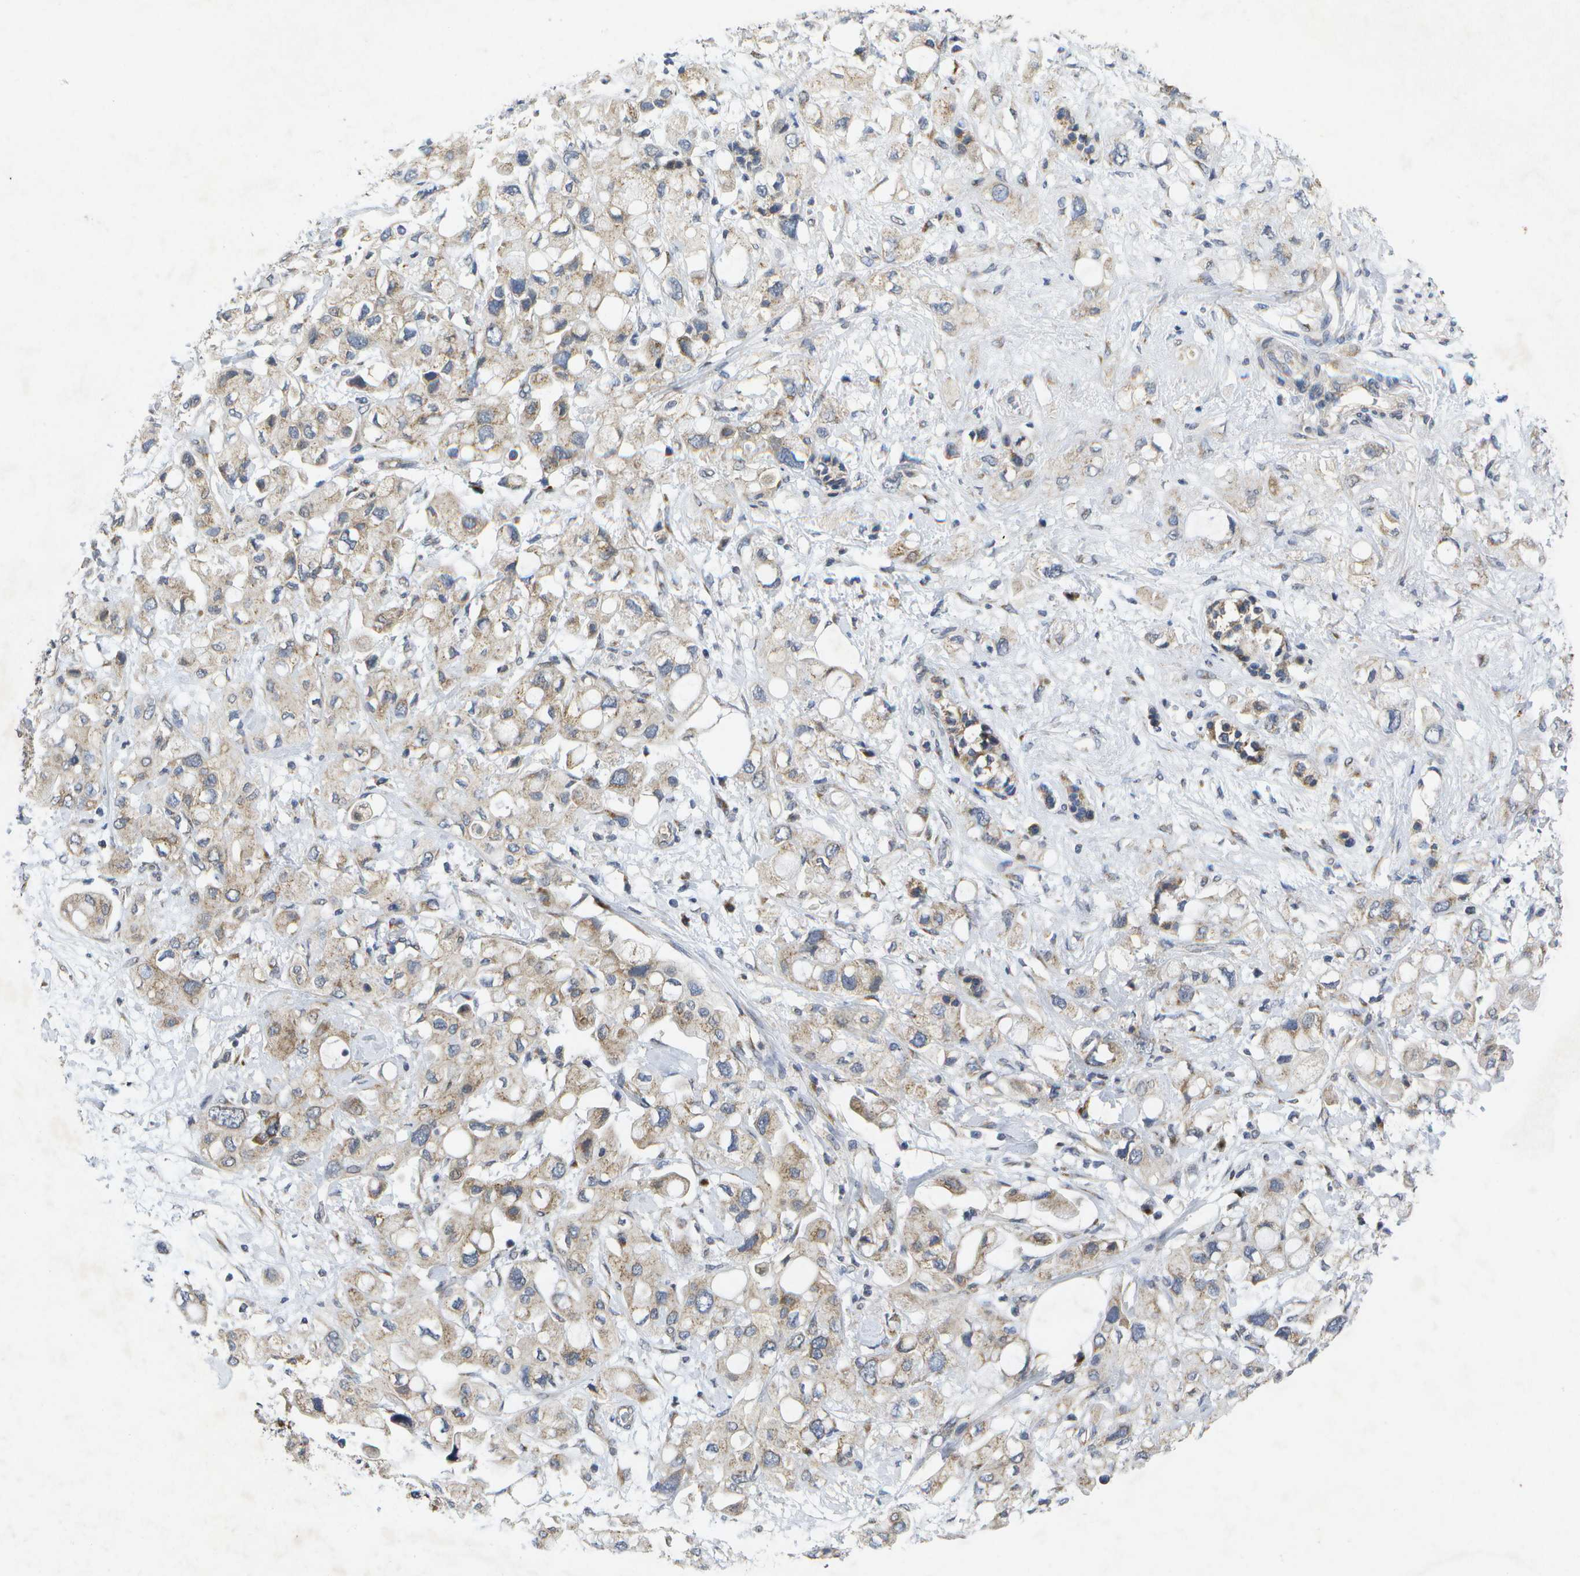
{"staining": {"intensity": "weak", "quantity": ">75%", "location": "cytoplasmic/membranous"}, "tissue": "pancreatic cancer", "cell_type": "Tumor cells", "image_type": "cancer", "snomed": [{"axis": "morphology", "description": "Adenocarcinoma, NOS"}, {"axis": "topography", "description": "Pancreas"}], "caption": "Adenocarcinoma (pancreatic) tissue displays weak cytoplasmic/membranous expression in about >75% of tumor cells", "gene": "KDELR1", "patient": {"sex": "female", "age": 56}}